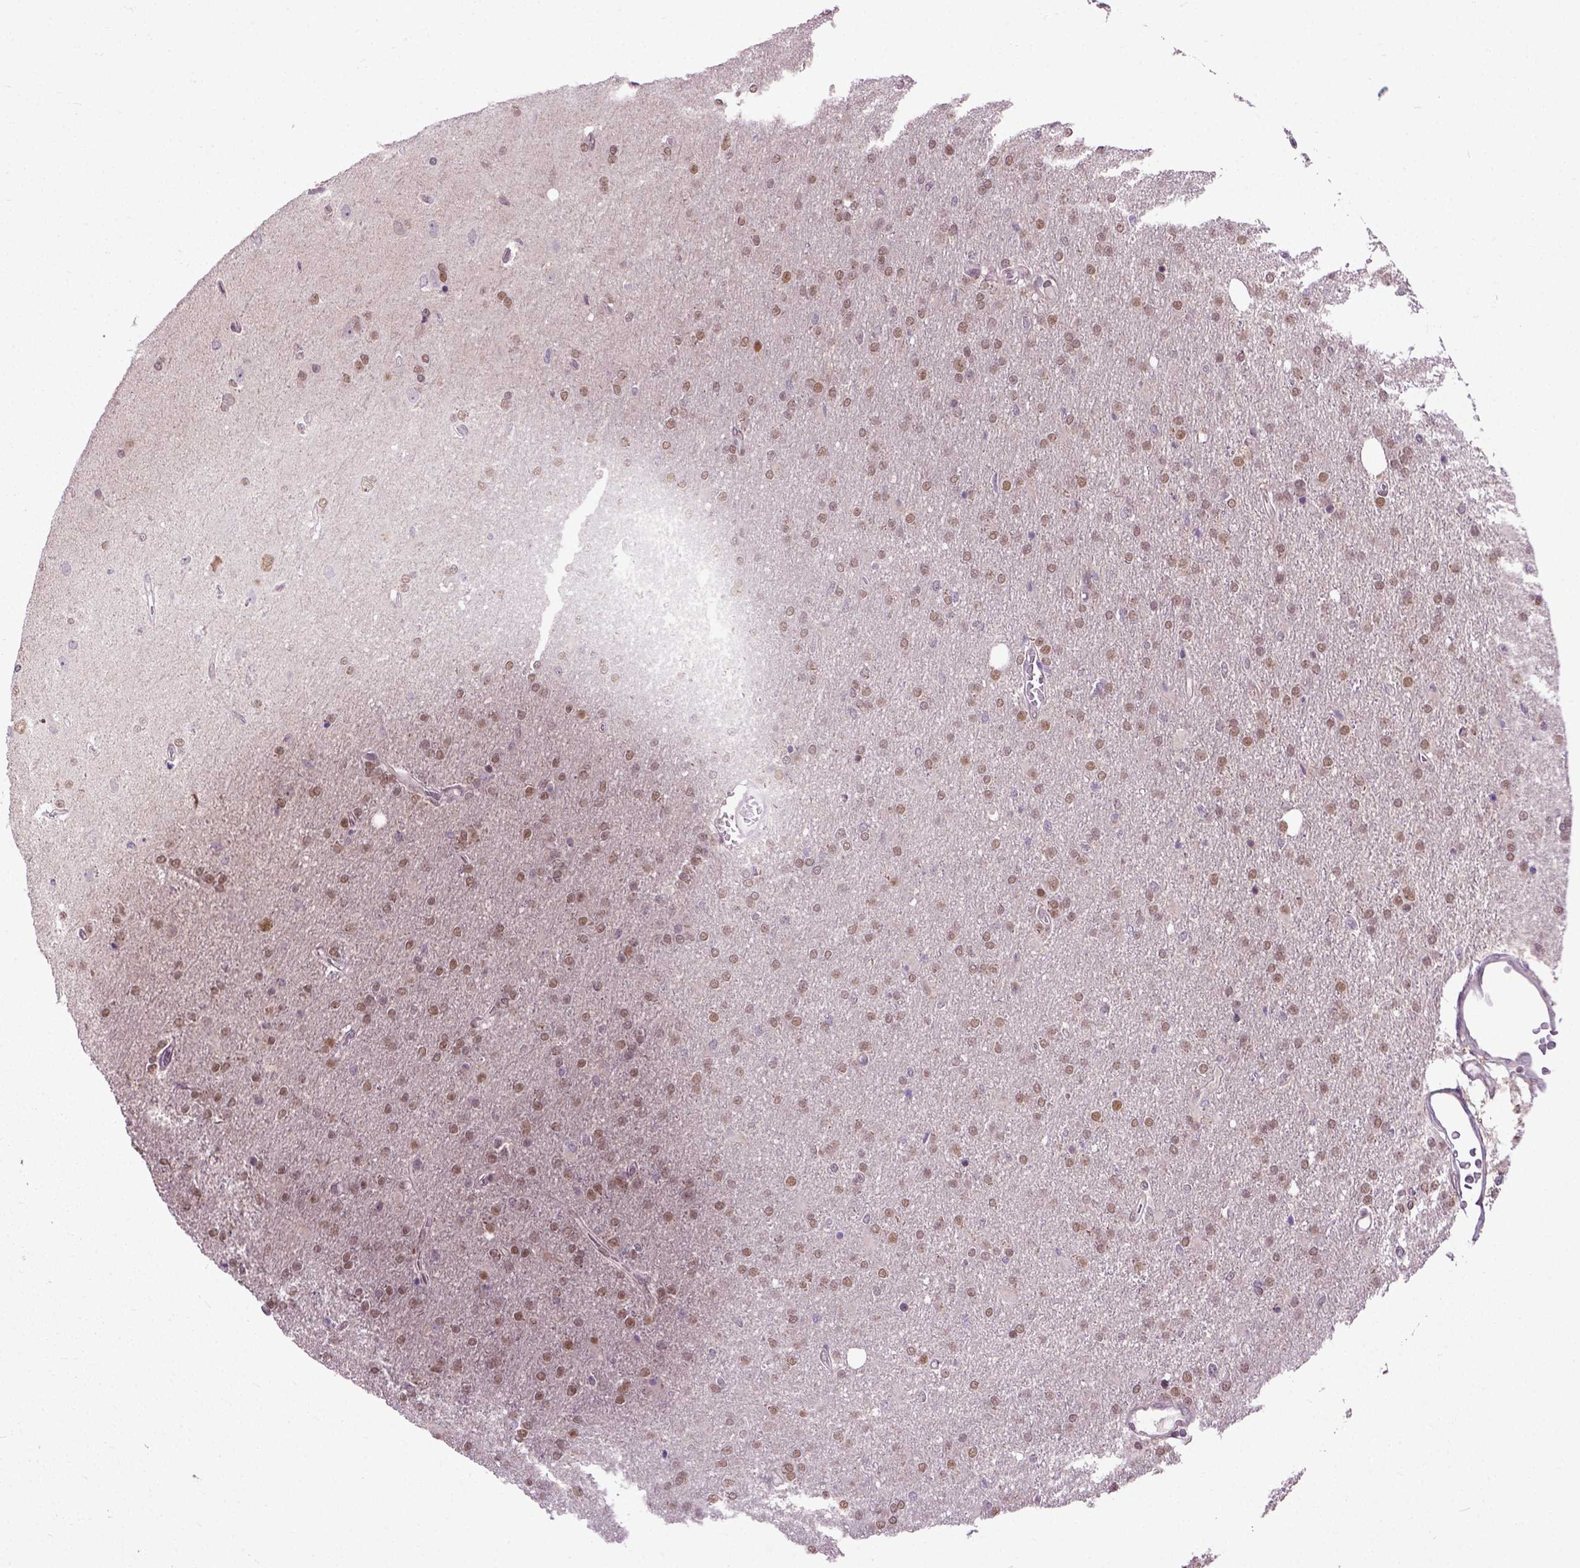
{"staining": {"intensity": "moderate", "quantity": ">75%", "location": "nuclear"}, "tissue": "glioma", "cell_type": "Tumor cells", "image_type": "cancer", "snomed": [{"axis": "morphology", "description": "Glioma, malignant, High grade"}, {"axis": "topography", "description": "Cerebral cortex"}], "caption": "An image showing moderate nuclear expression in about >75% of tumor cells in glioma, as visualized by brown immunohistochemical staining.", "gene": "UBA3", "patient": {"sex": "male", "age": 70}}